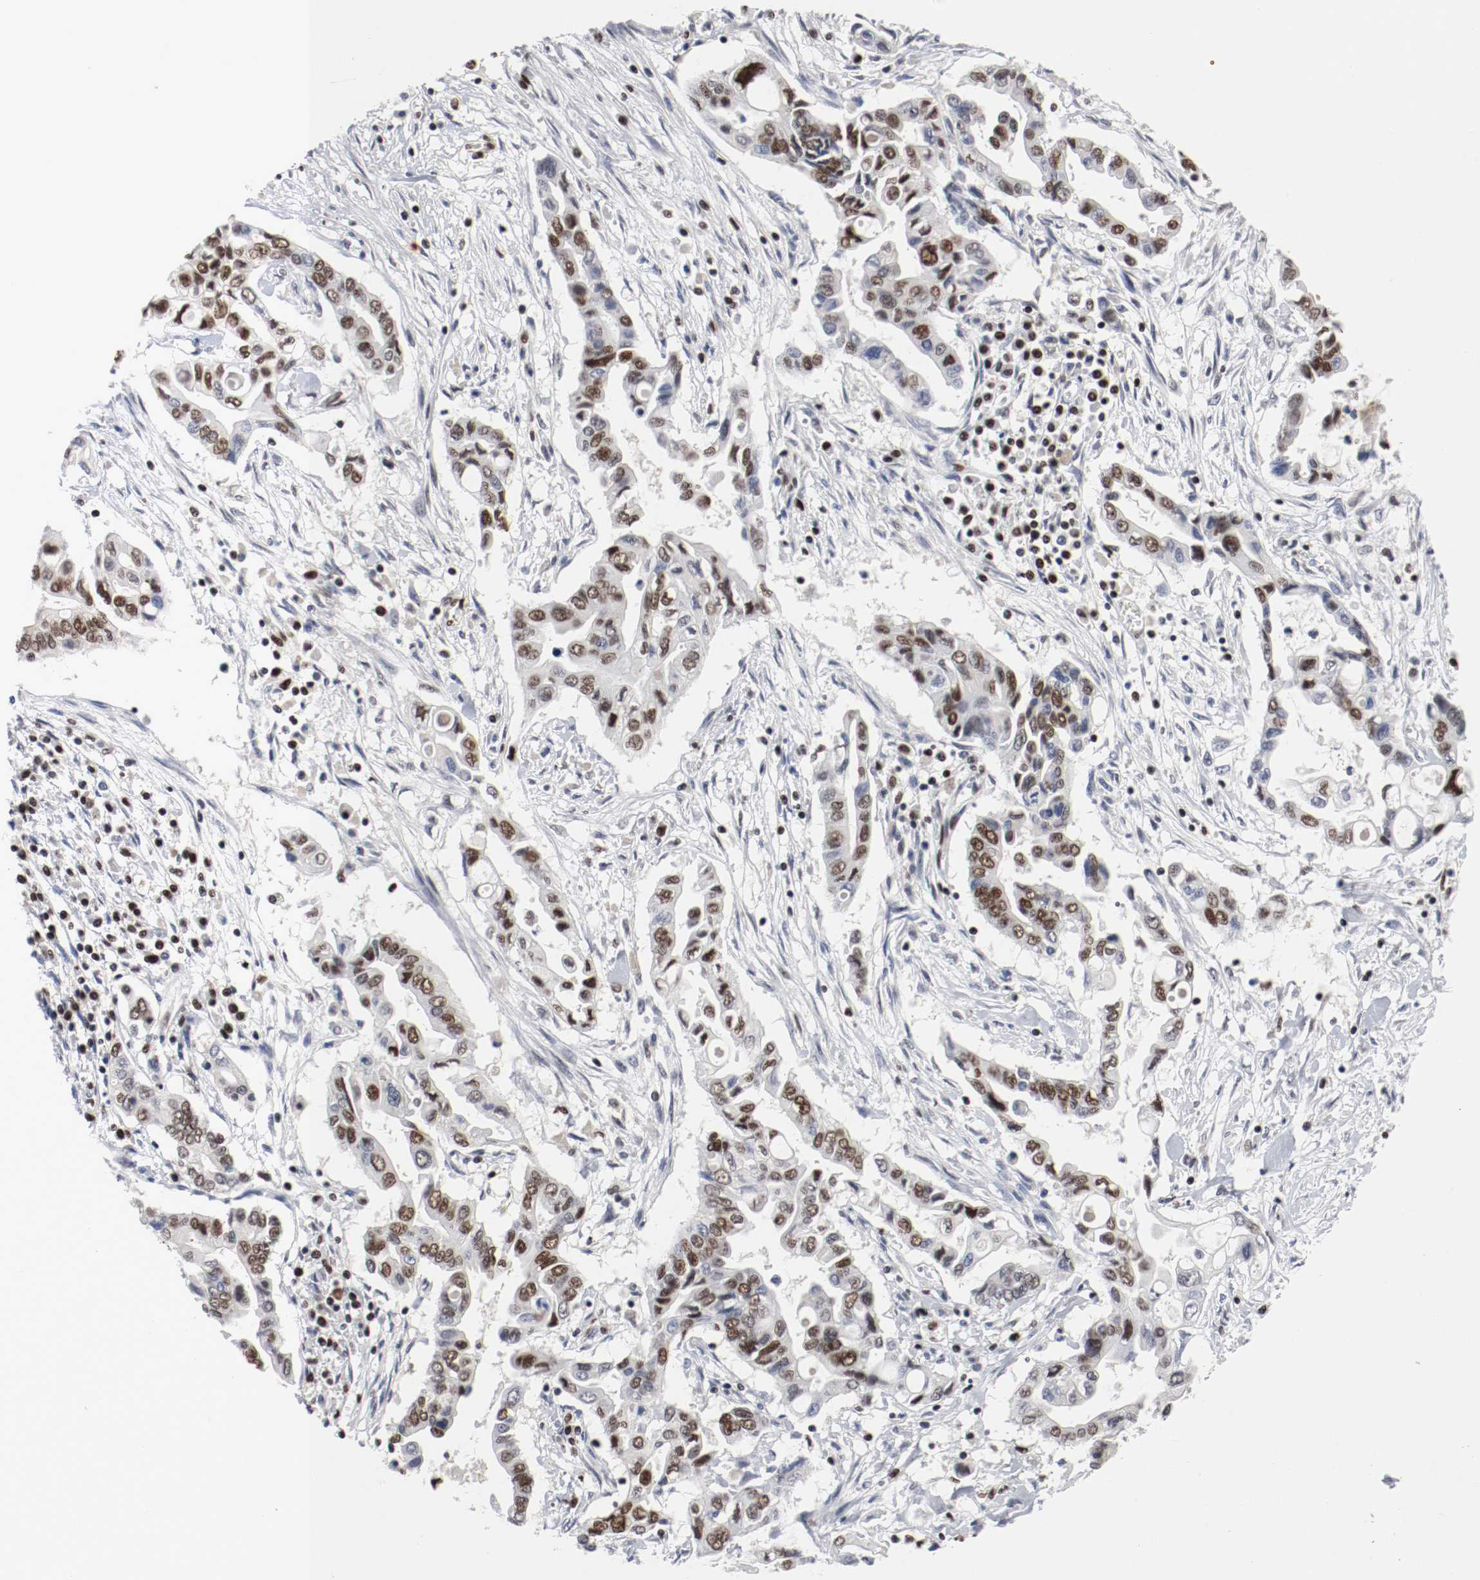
{"staining": {"intensity": "strong", "quantity": "25%-75%", "location": "nuclear"}, "tissue": "pancreatic cancer", "cell_type": "Tumor cells", "image_type": "cancer", "snomed": [{"axis": "morphology", "description": "Adenocarcinoma, NOS"}, {"axis": "topography", "description": "Pancreas"}], "caption": "This is an image of IHC staining of pancreatic adenocarcinoma, which shows strong staining in the nuclear of tumor cells.", "gene": "MEF2D", "patient": {"sex": "female", "age": 57}}